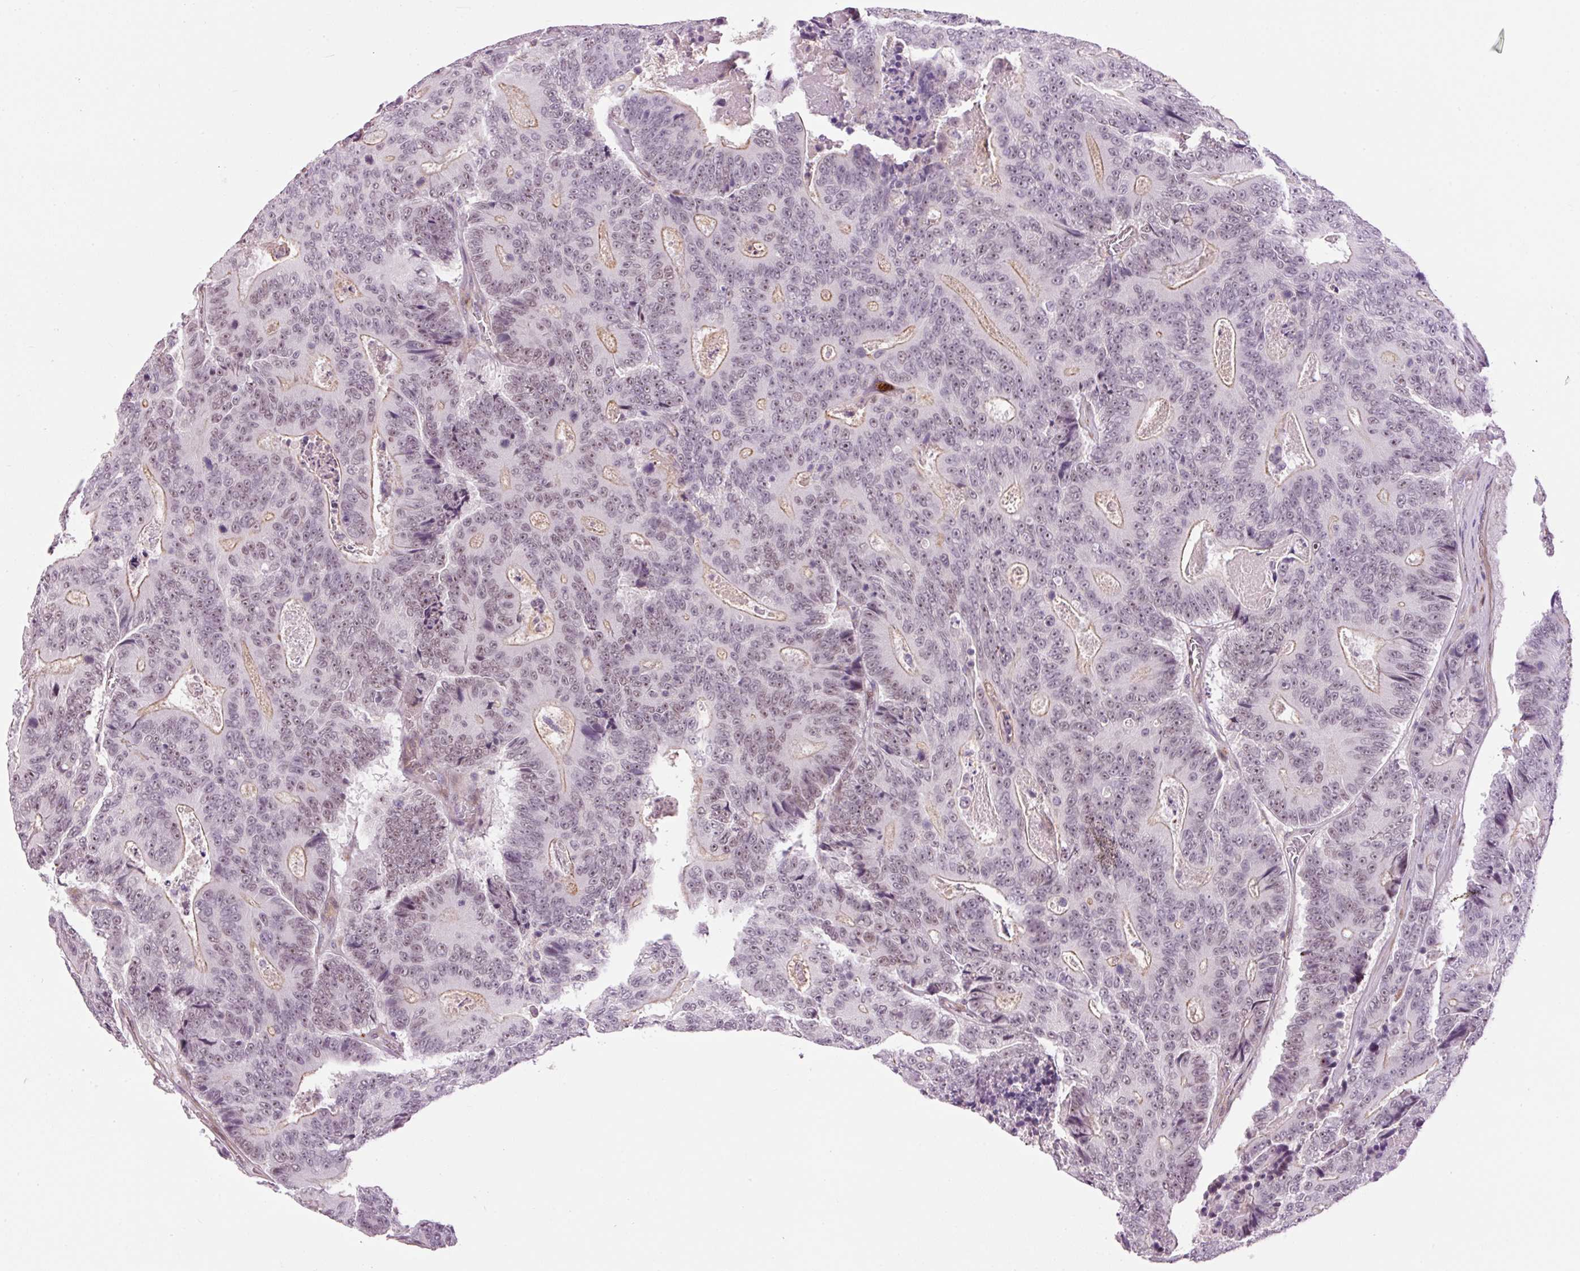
{"staining": {"intensity": "weak", "quantity": "<25%", "location": "cytoplasmic/membranous,nuclear"}, "tissue": "colorectal cancer", "cell_type": "Tumor cells", "image_type": "cancer", "snomed": [{"axis": "morphology", "description": "Adenocarcinoma, NOS"}, {"axis": "topography", "description": "Colon"}], "caption": "A high-resolution histopathology image shows immunohistochemistry staining of colorectal cancer, which displays no significant expression in tumor cells.", "gene": "HNF1A", "patient": {"sex": "male", "age": 83}}